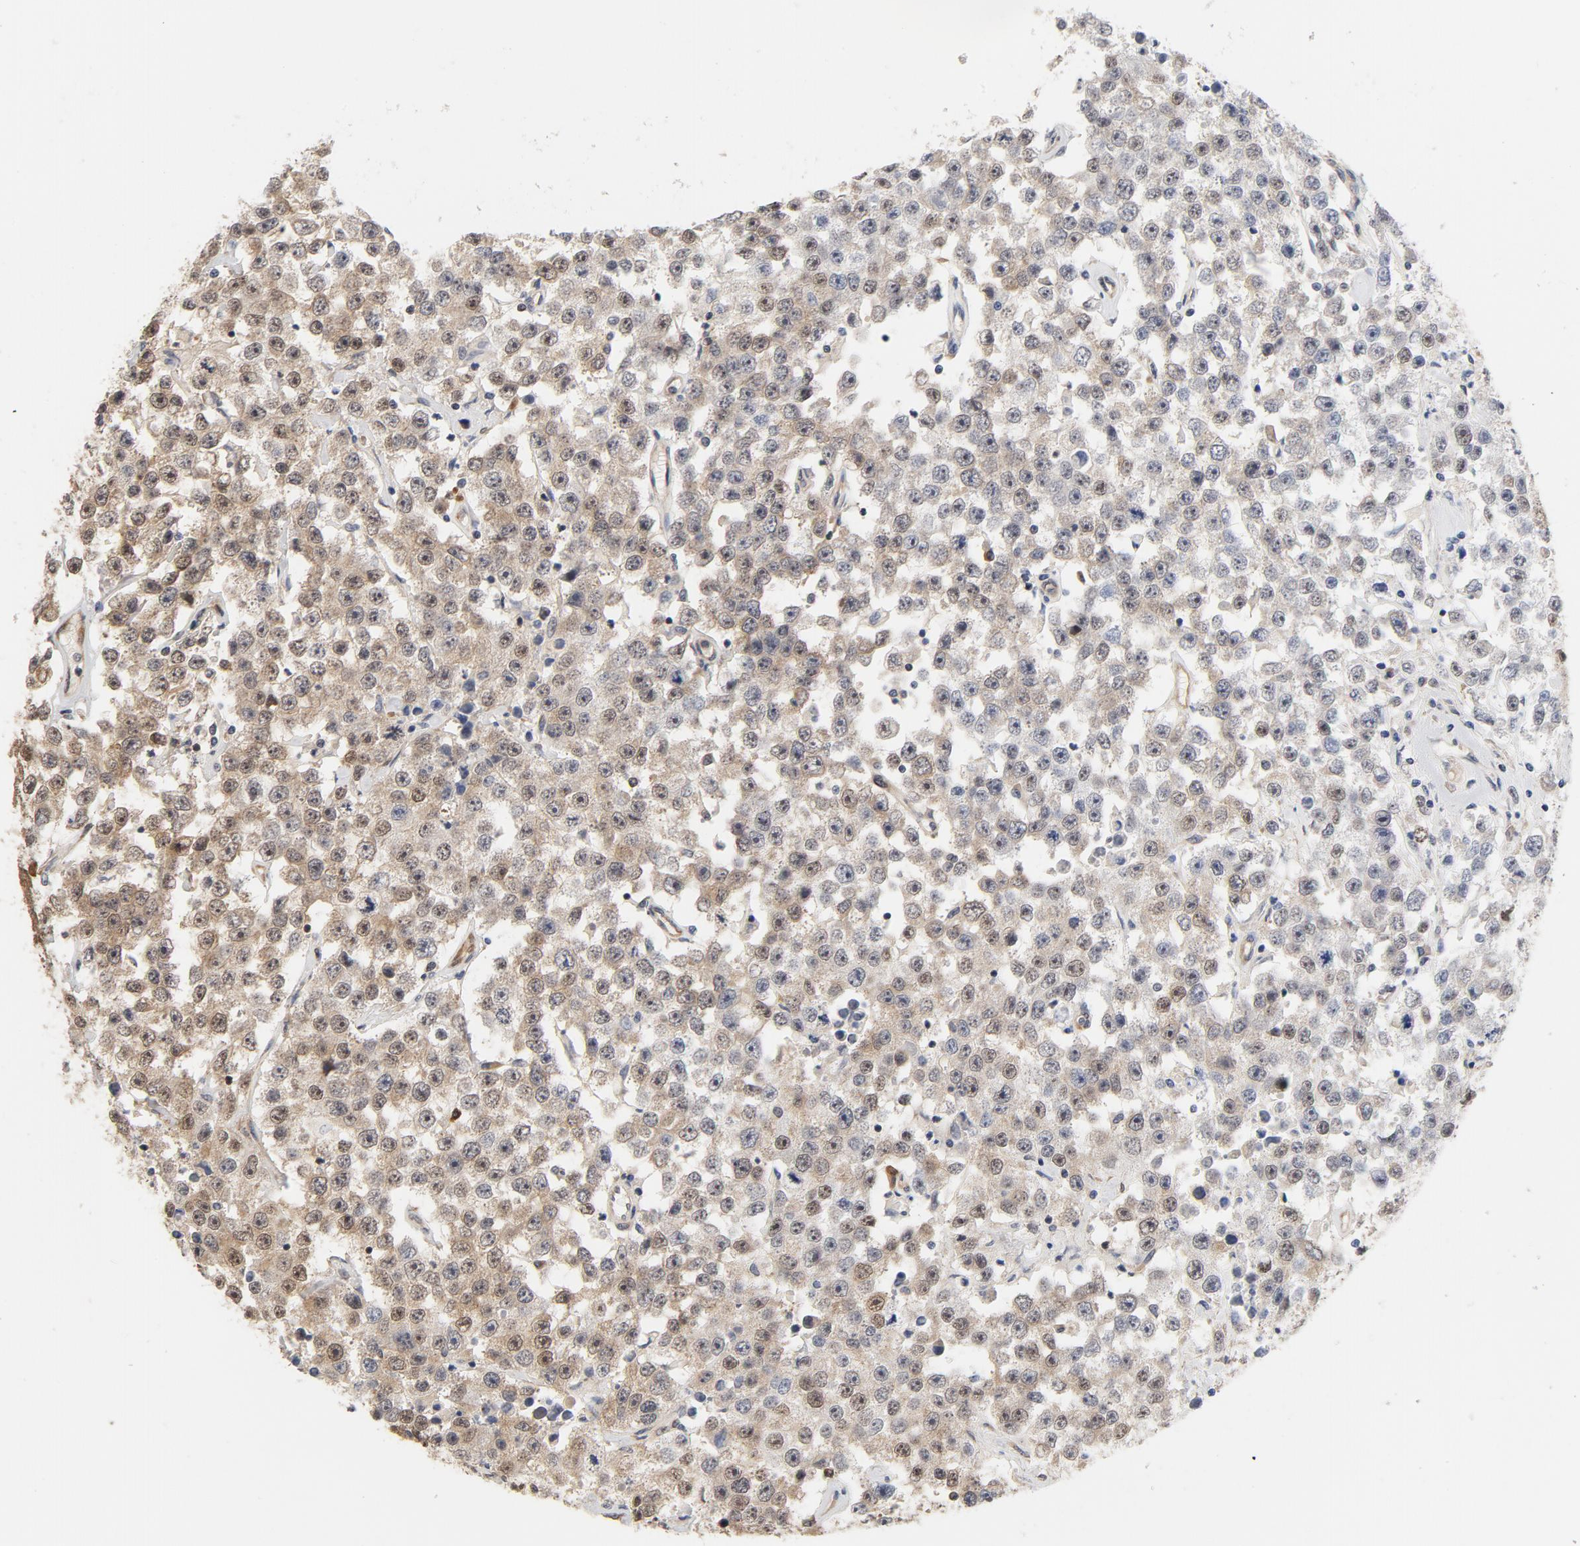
{"staining": {"intensity": "moderate", "quantity": ">75%", "location": "cytoplasmic/membranous,nuclear"}, "tissue": "testis cancer", "cell_type": "Tumor cells", "image_type": "cancer", "snomed": [{"axis": "morphology", "description": "Seminoma, NOS"}, {"axis": "topography", "description": "Testis"}], "caption": "Brown immunohistochemical staining in testis cancer exhibits moderate cytoplasmic/membranous and nuclear positivity in approximately >75% of tumor cells.", "gene": "EIF4E", "patient": {"sex": "male", "age": 52}}